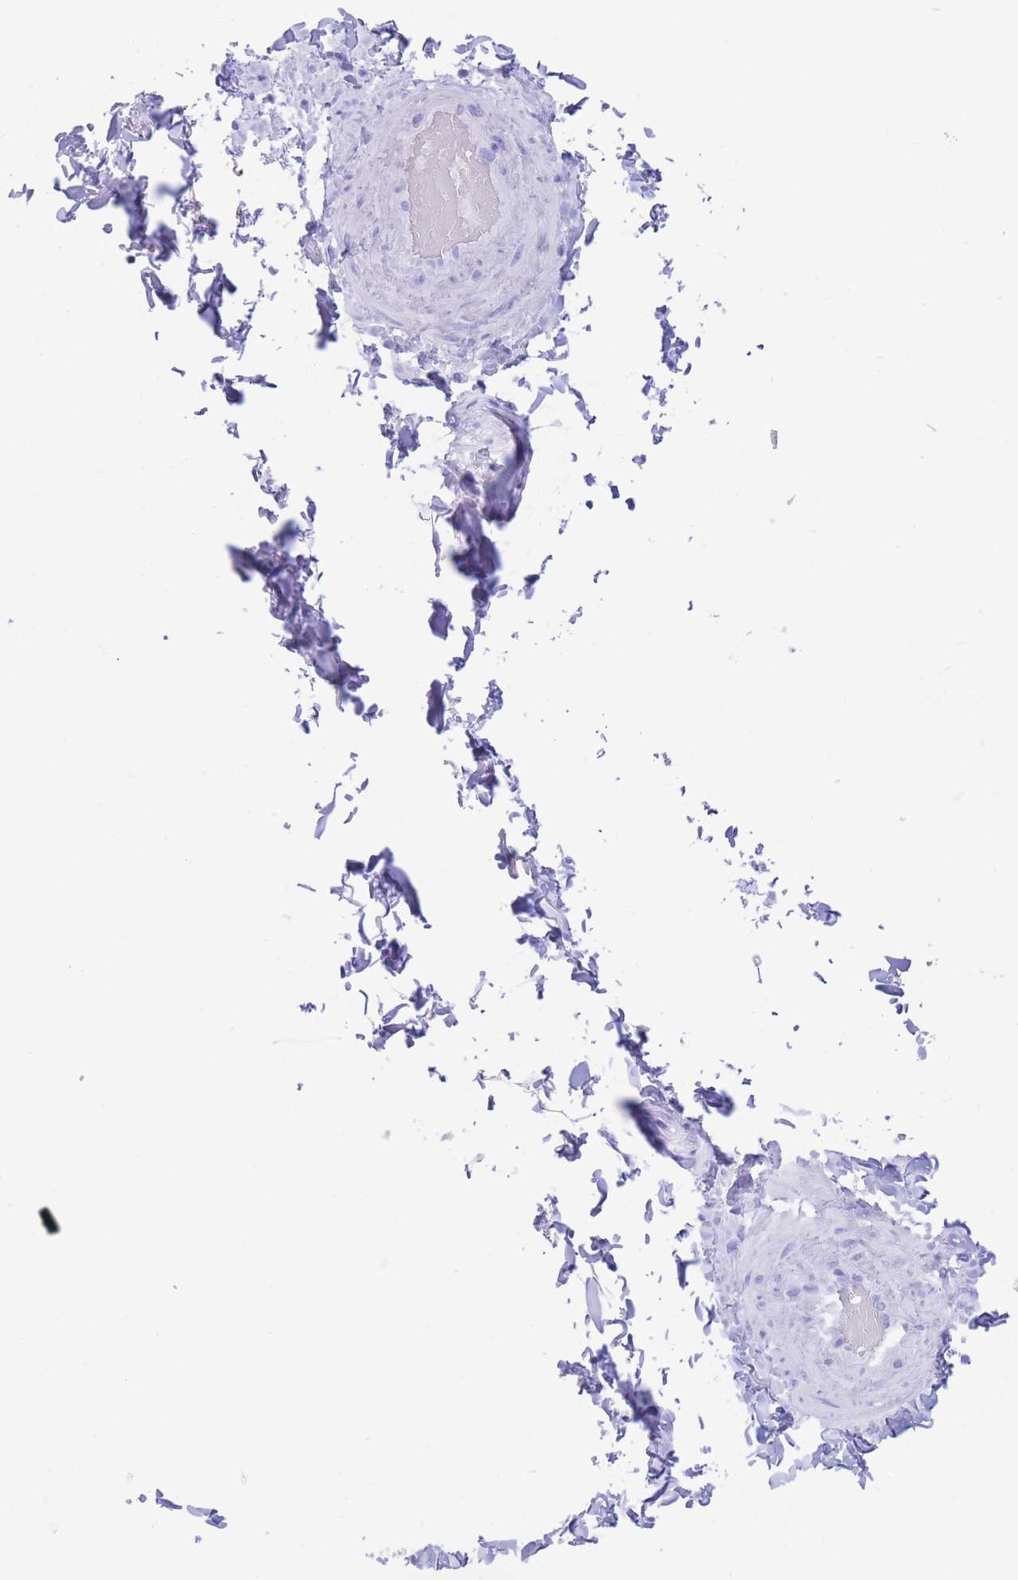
{"staining": {"intensity": "negative", "quantity": "none", "location": "none"}, "tissue": "adipose tissue", "cell_type": "Adipocytes", "image_type": "normal", "snomed": [{"axis": "morphology", "description": "Normal tissue, NOS"}, {"axis": "topography", "description": "Soft tissue"}, {"axis": "topography", "description": "Vascular tissue"}, {"axis": "topography", "description": "Peripheral nerve tissue"}], "caption": "This is an immunohistochemistry photomicrograph of benign adipose tissue. There is no expression in adipocytes.", "gene": "SLCO1B1", "patient": {"sex": "male", "age": 32}}